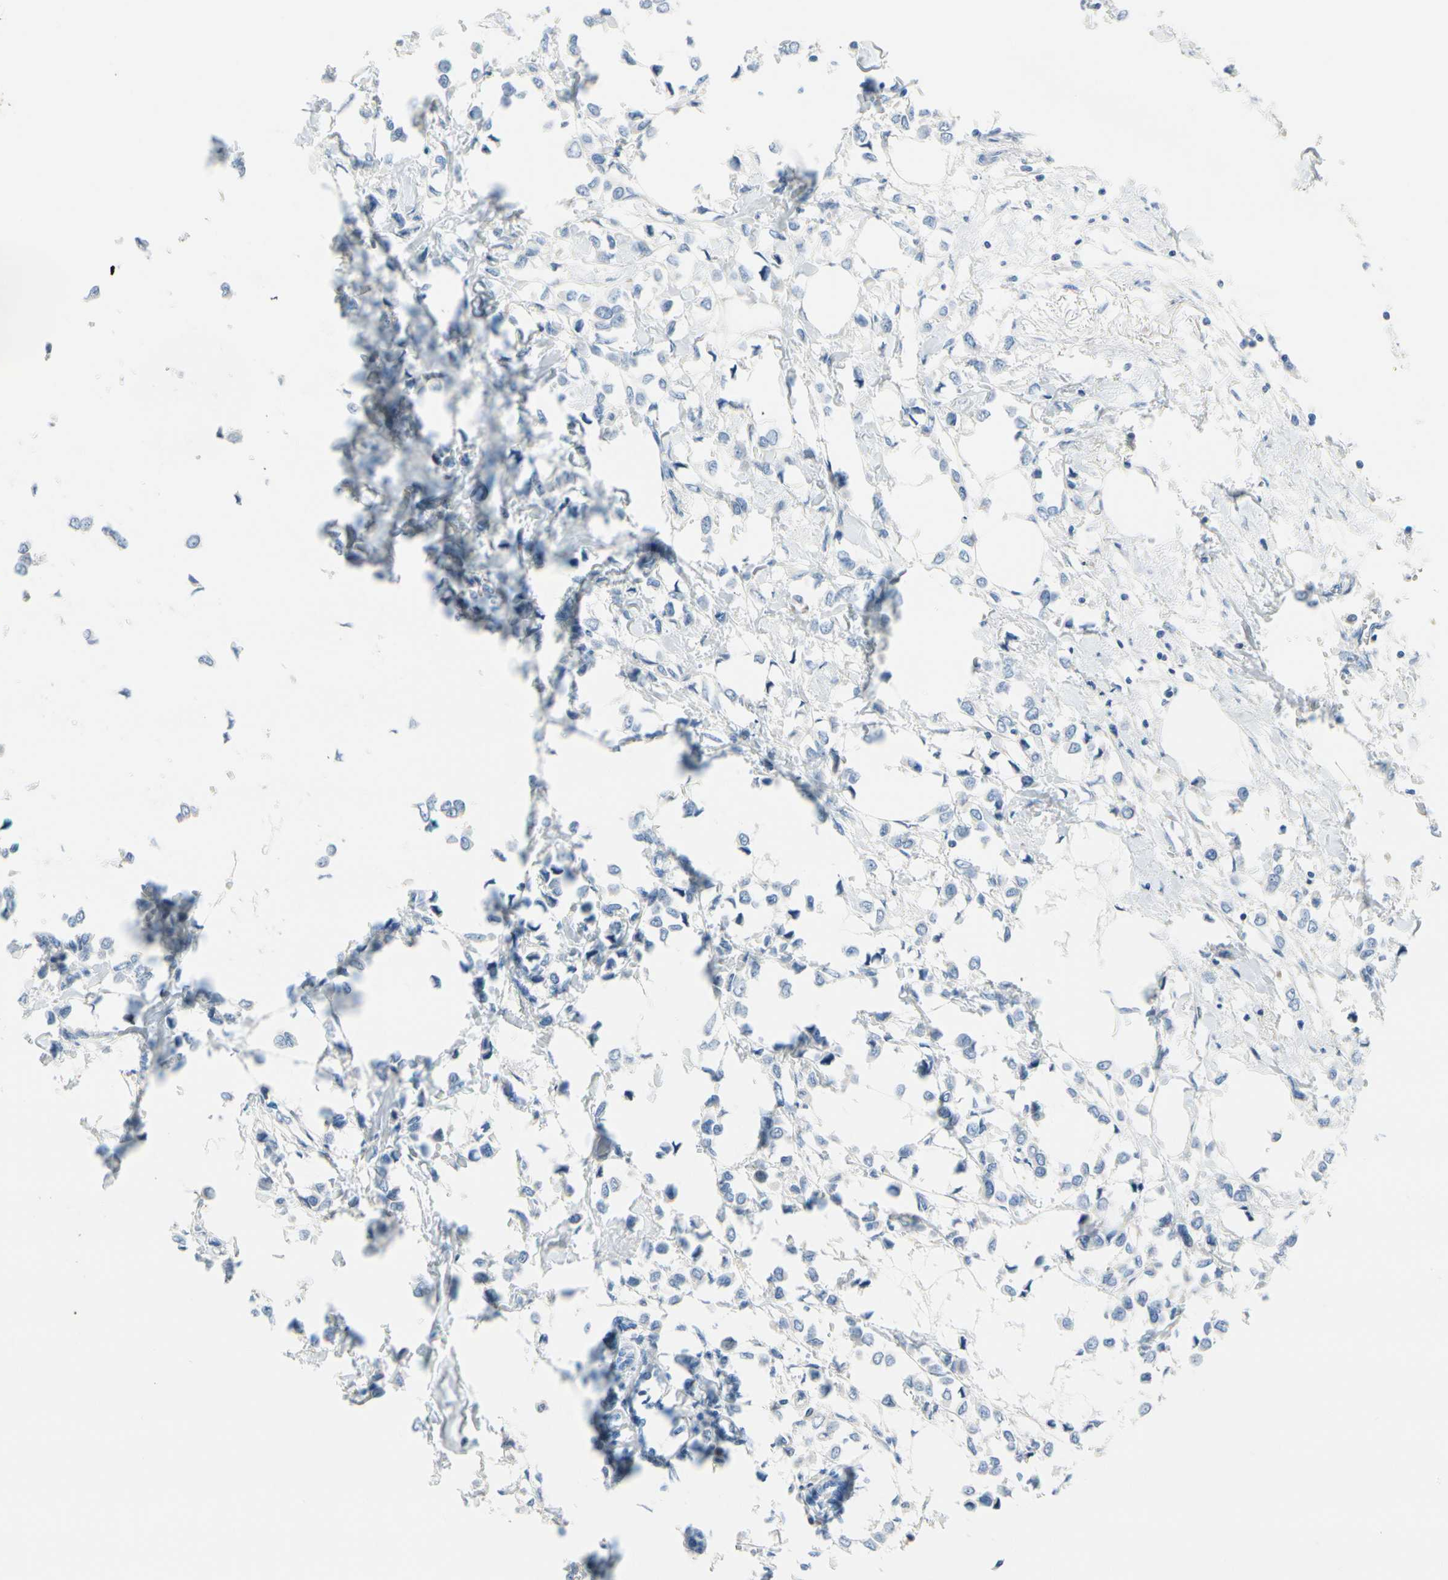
{"staining": {"intensity": "negative", "quantity": "none", "location": "none"}, "tissue": "breast cancer", "cell_type": "Tumor cells", "image_type": "cancer", "snomed": [{"axis": "morphology", "description": "Lobular carcinoma"}, {"axis": "topography", "description": "Breast"}], "caption": "This is an immunohistochemistry histopathology image of human breast lobular carcinoma. There is no staining in tumor cells.", "gene": "FCER2", "patient": {"sex": "female", "age": 51}}